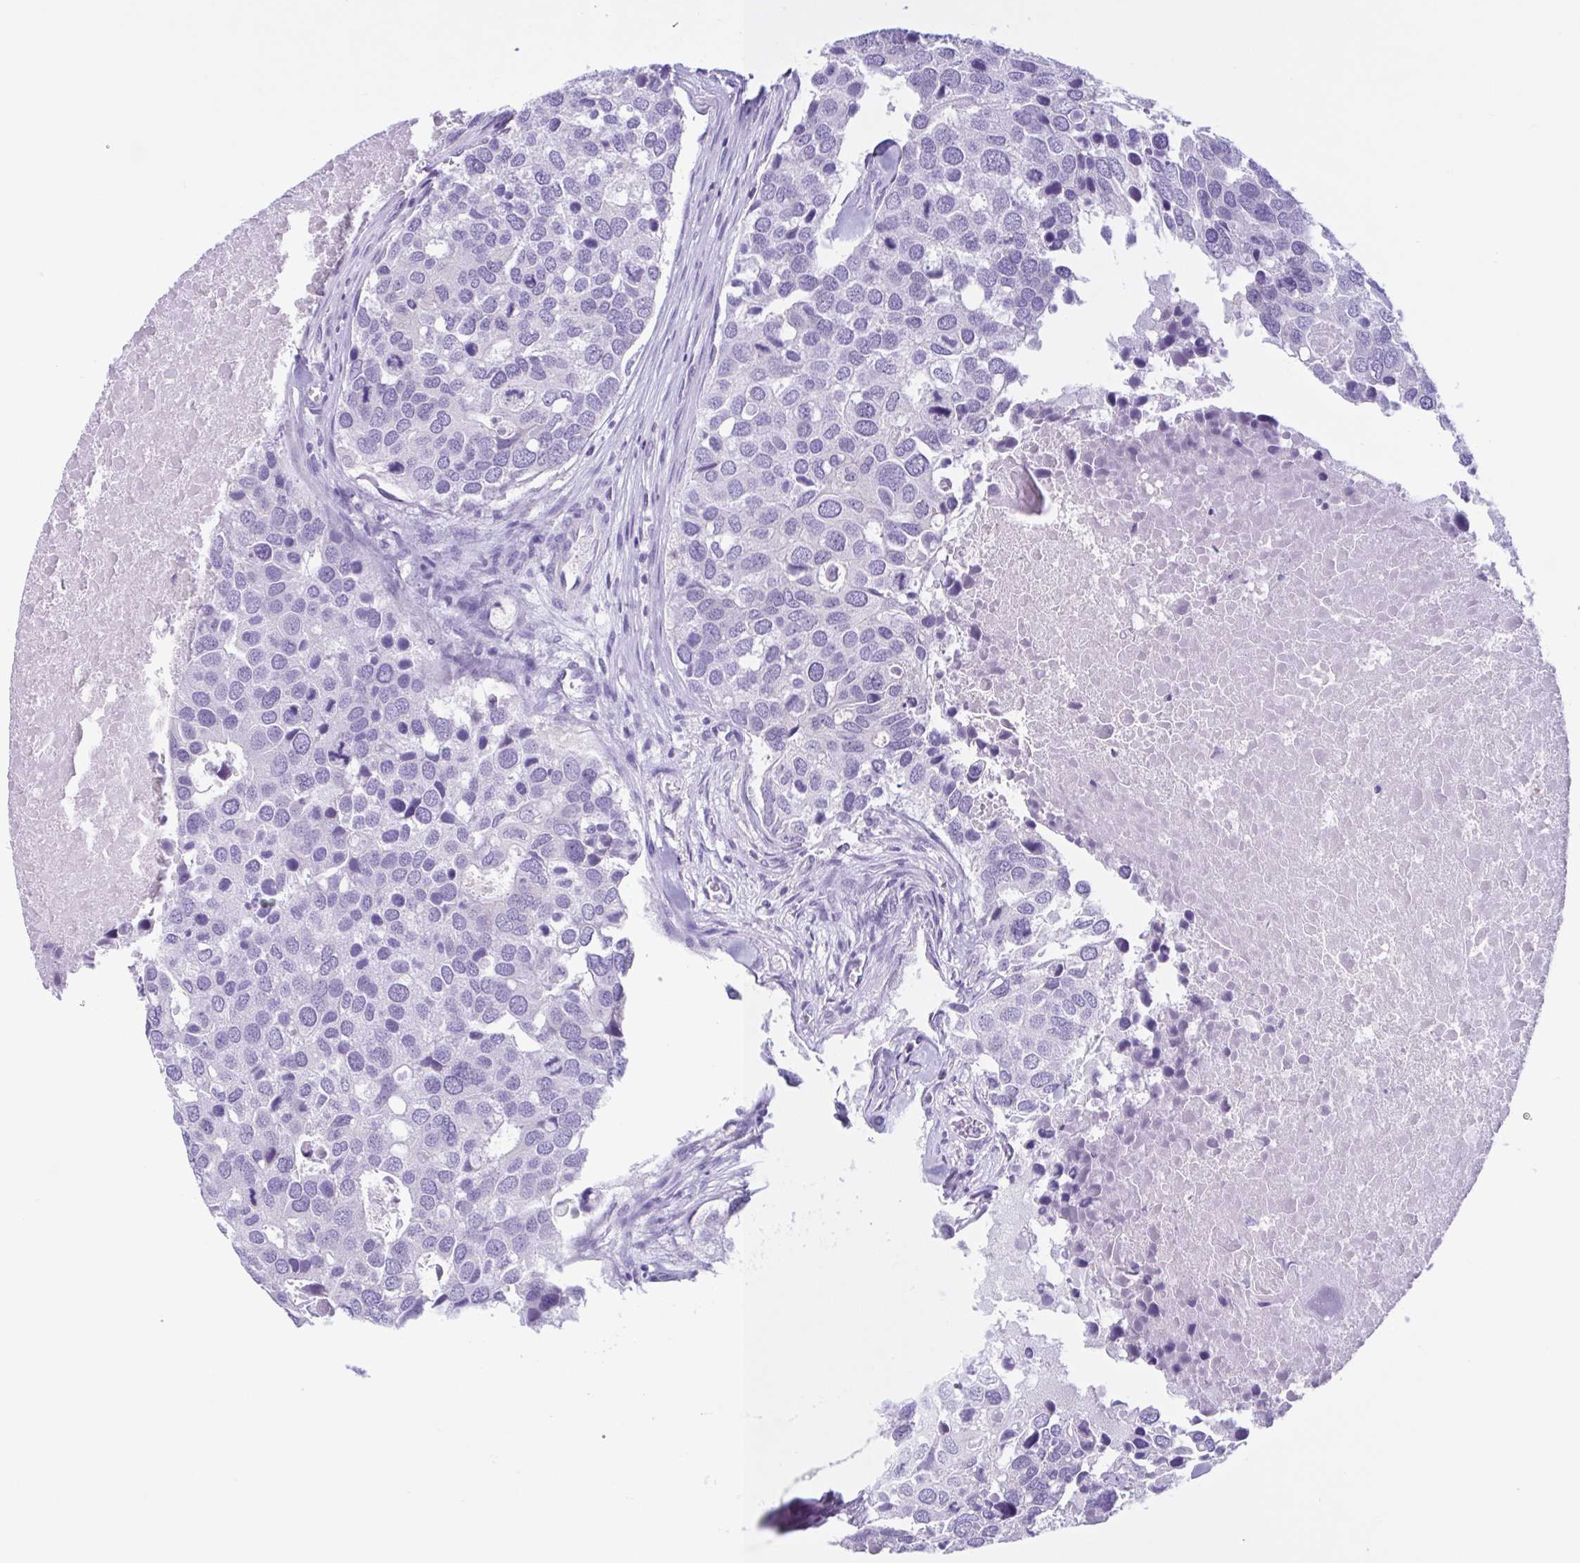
{"staining": {"intensity": "negative", "quantity": "none", "location": "none"}, "tissue": "breast cancer", "cell_type": "Tumor cells", "image_type": "cancer", "snomed": [{"axis": "morphology", "description": "Duct carcinoma"}, {"axis": "topography", "description": "Breast"}], "caption": "Tumor cells show no significant protein expression in breast cancer.", "gene": "INAFM1", "patient": {"sex": "female", "age": 83}}